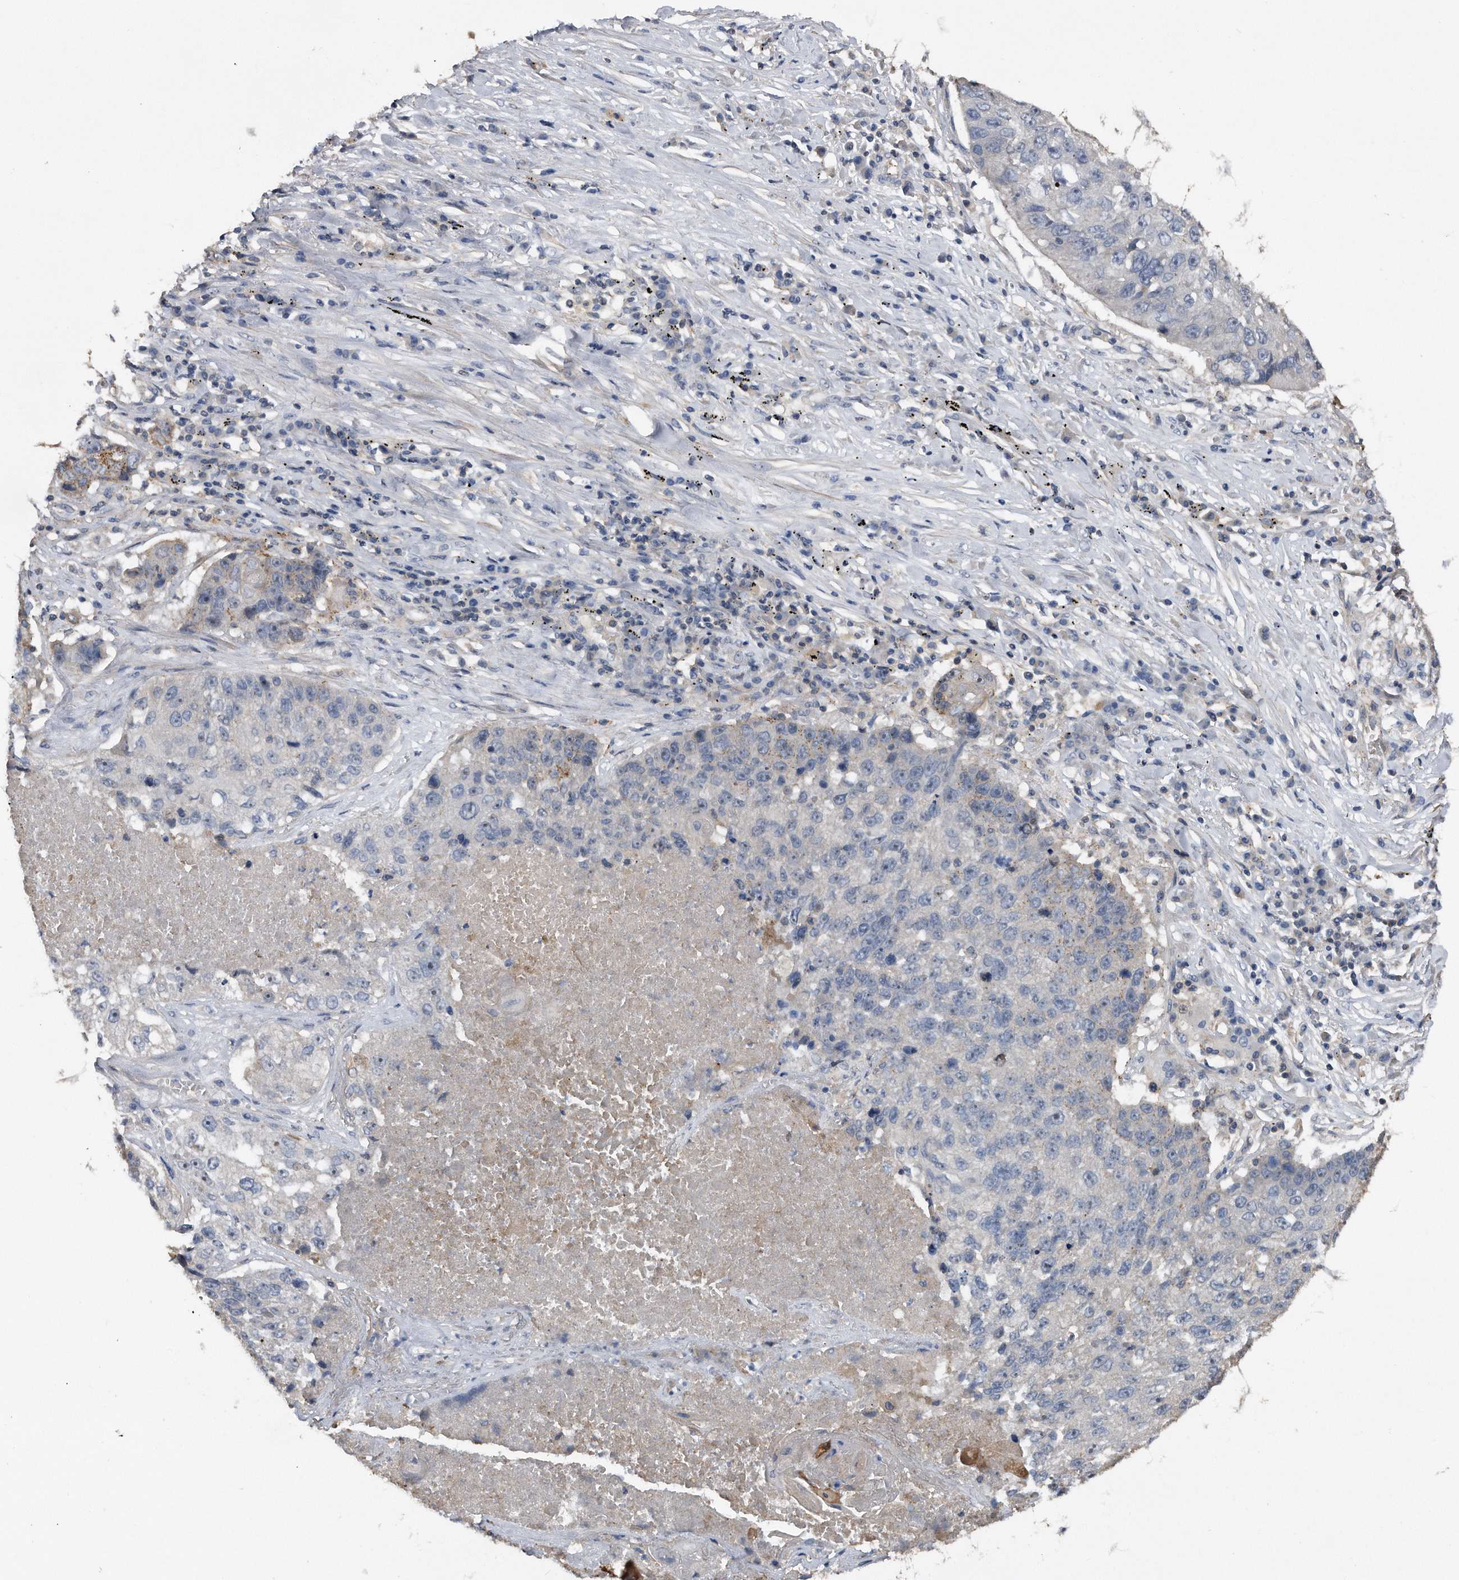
{"staining": {"intensity": "negative", "quantity": "none", "location": "none"}, "tissue": "lung cancer", "cell_type": "Tumor cells", "image_type": "cancer", "snomed": [{"axis": "morphology", "description": "Squamous cell carcinoma, NOS"}, {"axis": "topography", "description": "Lung"}], "caption": "Immunohistochemical staining of lung squamous cell carcinoma shows no significant staining in tumor cells.", "gene": "KCND3", "patient": {"sex": "male", "age": 61}}